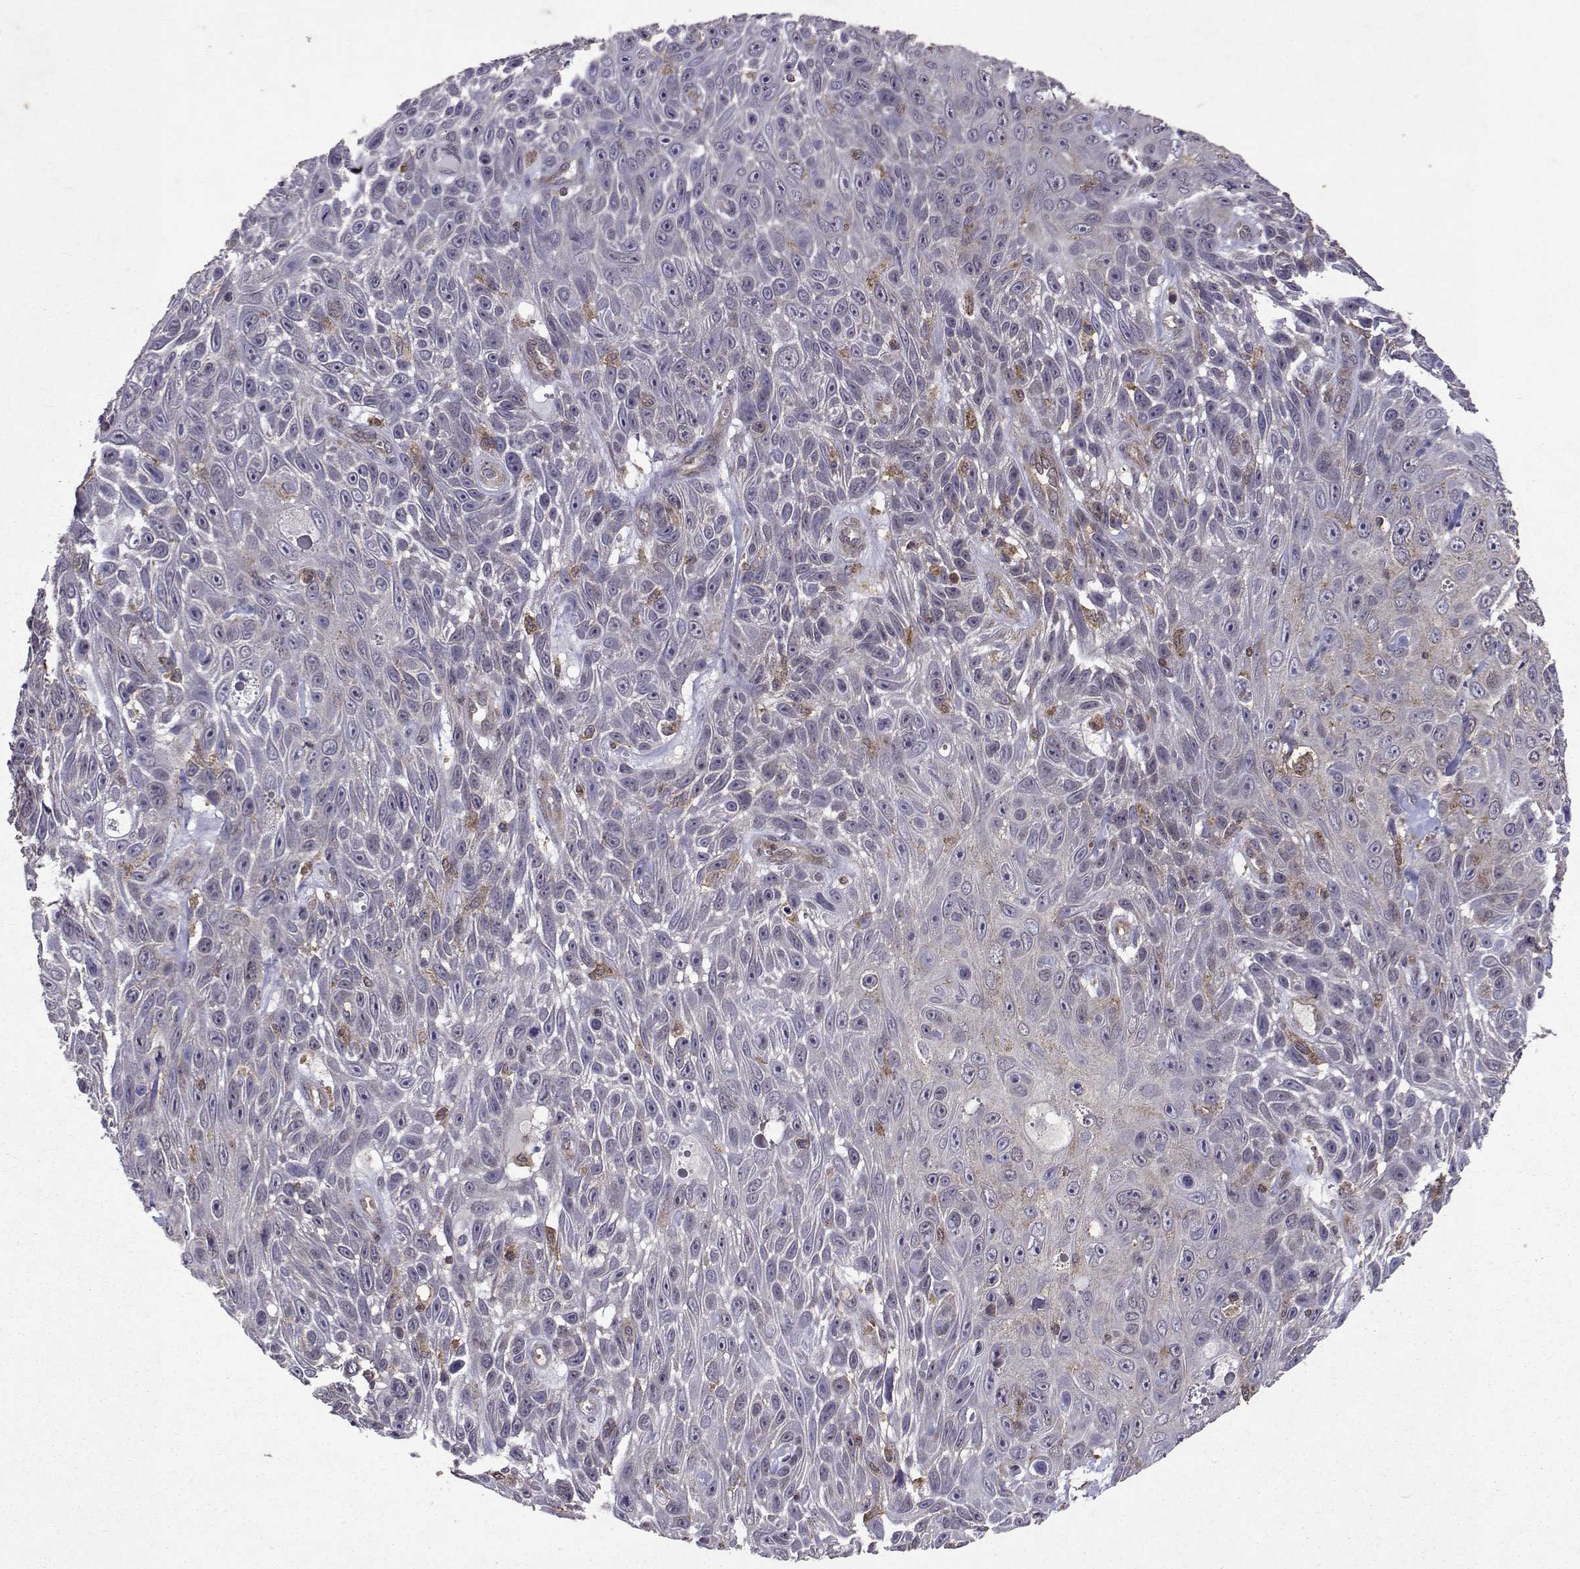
{"staining": {"intensity": "negative", "quantity": "none", "location": "none"}, "tissue": "skin cancer", "cell_type": "Tumor cells", "image_type": "cancer", "snomed": [{"axis": "morphology", "description": "Squamous cell carcinoma, NOS"}, {"axis": "topography", "description": "Skin"}], "caption": "IHC of human skin cancer exhibits no expression in tumor cells. (DAB (3,3'-diaminobenzidine) immunohistochemistry (IHC) with hematoxylin counter stain).", "gene": "APAF1", "patient": {"sex": "male", "age": 82}}